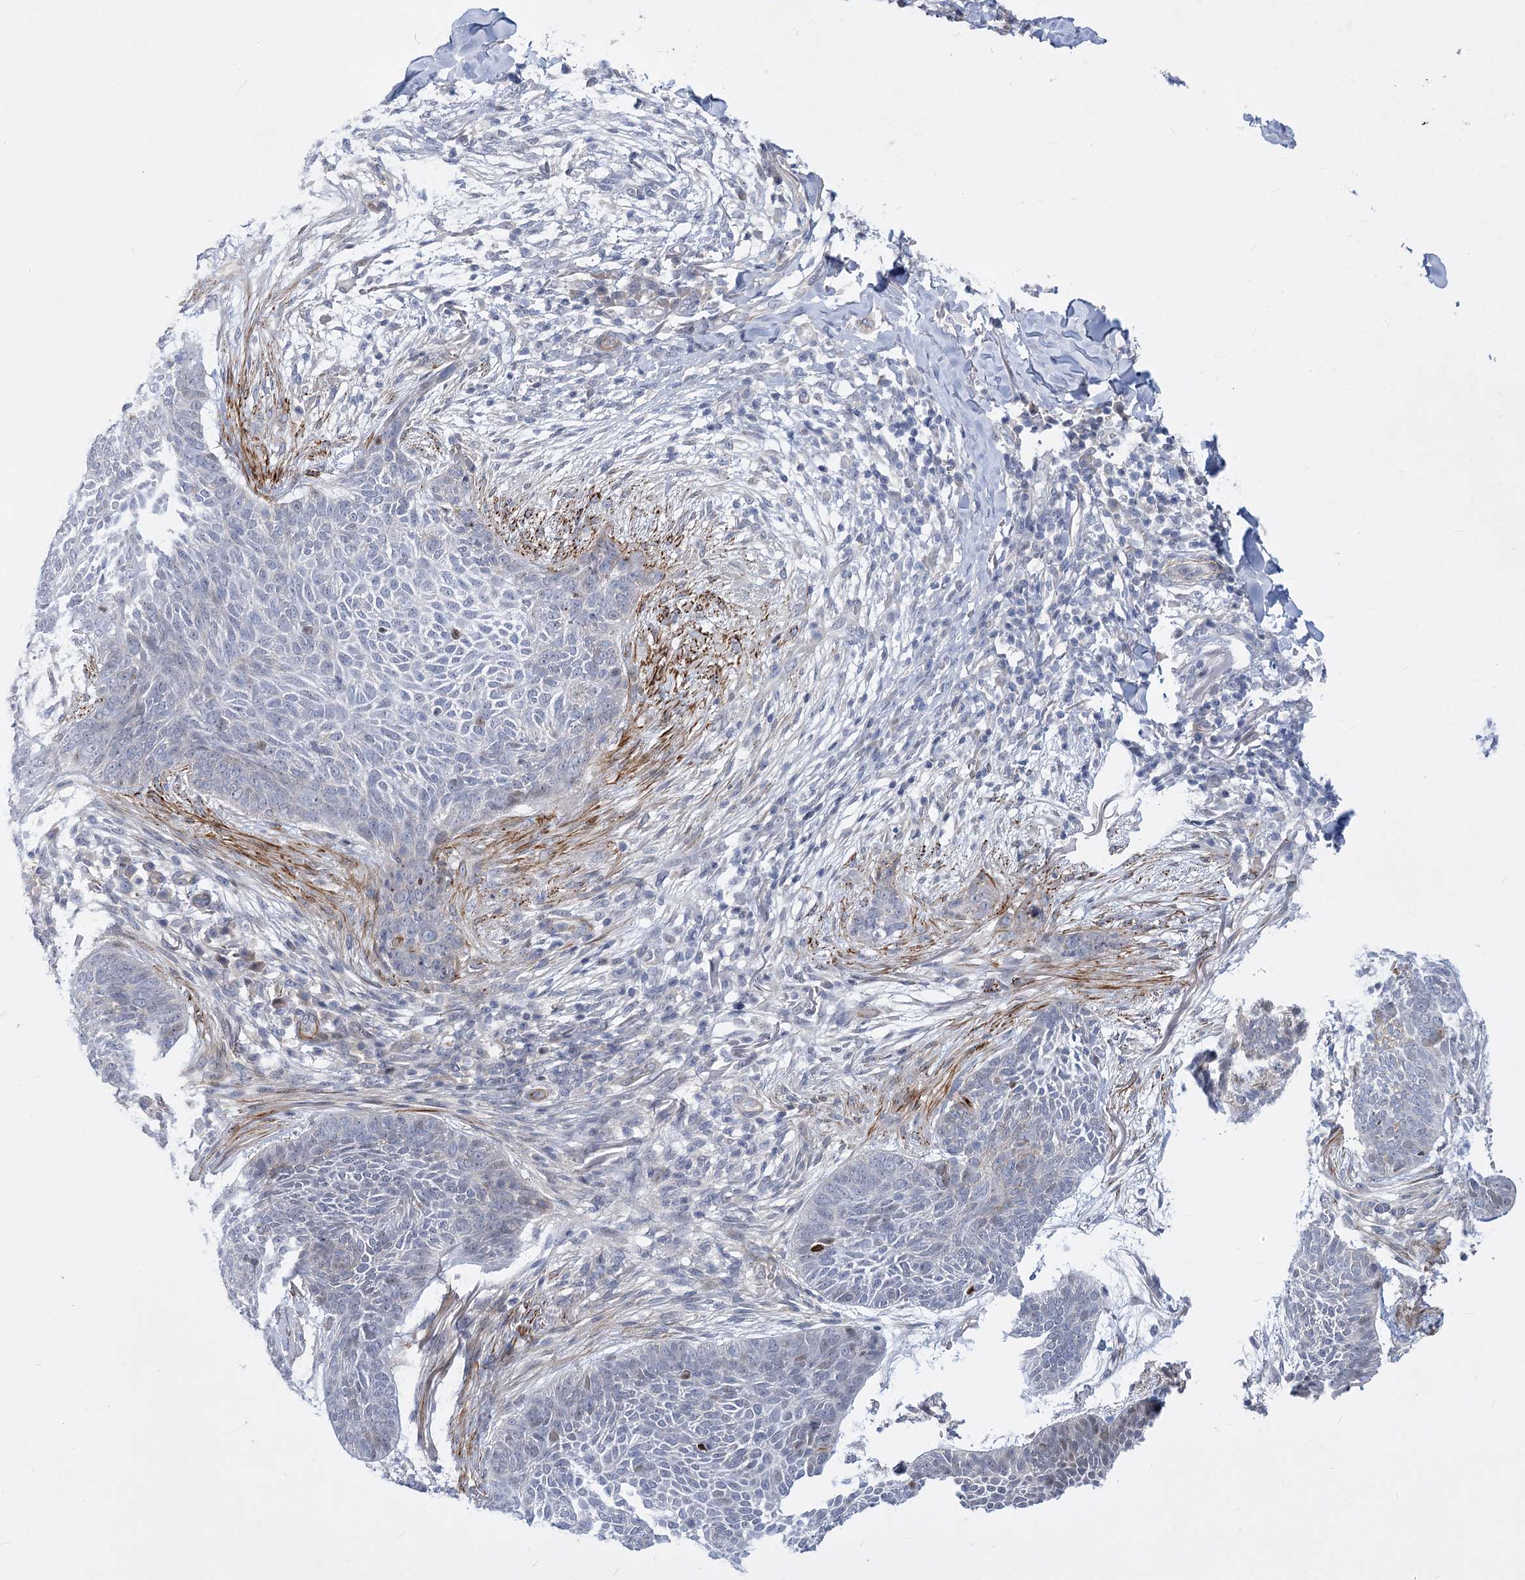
{"staining": {"intensity": "negative", "quantity": "none", "location": "none"}, "tissue": "skin cancer", "cell_type": "Tumor cells", "image_type": "cancer", "snomed": [{"axis": "morphology", "description": "Basal cell carcinoma"}, {"axis": "topography", "description": "Skin"}], "caption": "Image shows no significant protein expression in tumor cells of skin basal cell carcinoma. (Stains: DAB IHC with hematoxylin counter stain, Microscopy: brightfield microscopy at high magnification).", "gene": "ARSI", "patient": {"sex": "male", "age": 85}}